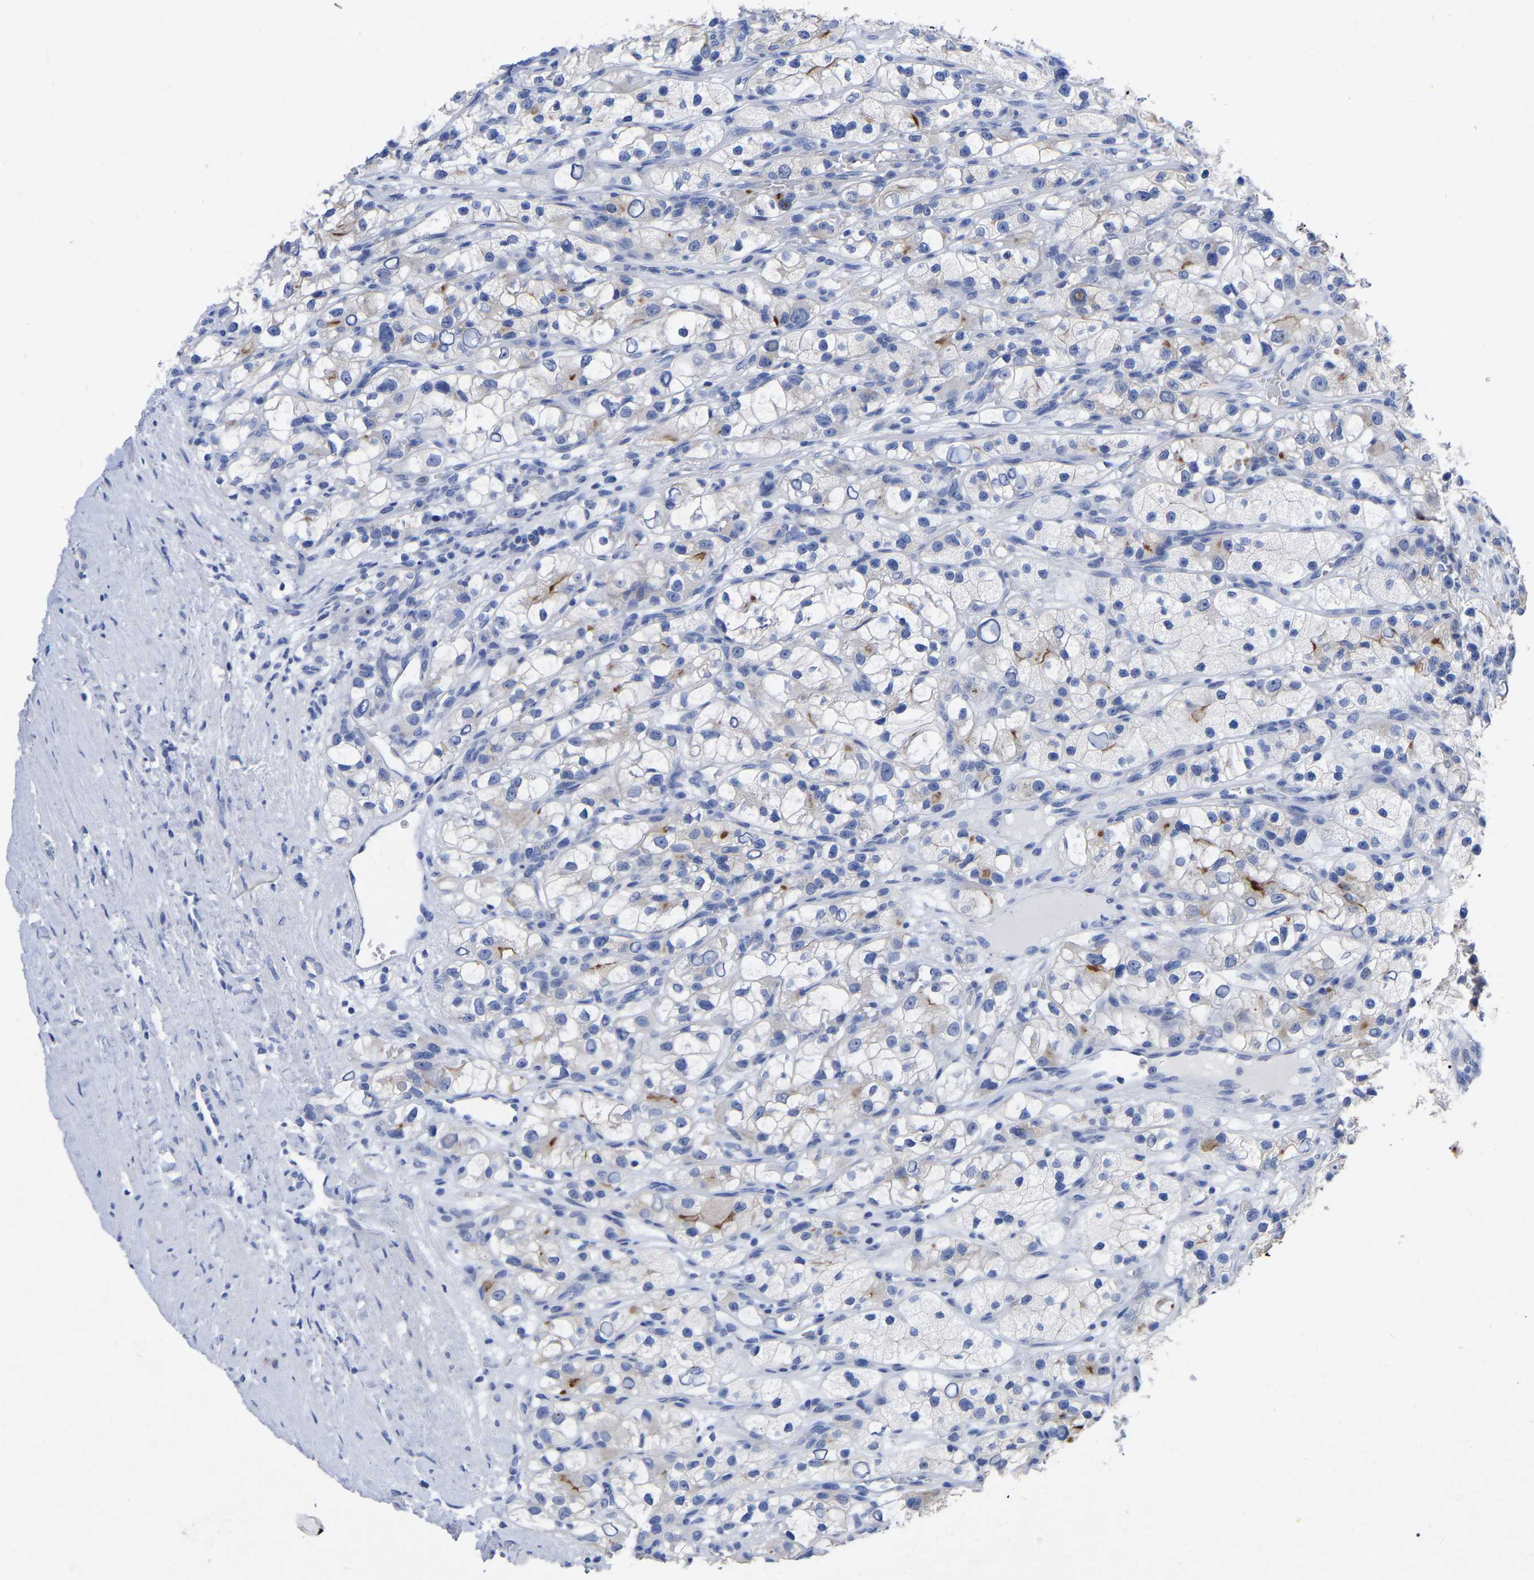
{"staining": {"intensity": "negative", "quantity": "none", "location": "none"}, "tissue": "renal cancer", "cell_type": "Tumor cells", "image_type": "cancer", "snomed": [{"axis": "morphology", "description": "Adenocarcinoma, NOS"}, {"axis": "topography", "description": "Kidney"}], "caption": "This is an immunohistochemistry (IHC) photomicrograph of human adenocarcinoma (renal). There is no expression in tumor cells.", "gene": "ANXA13", "patient": {"sex": "female", "age": 57}}